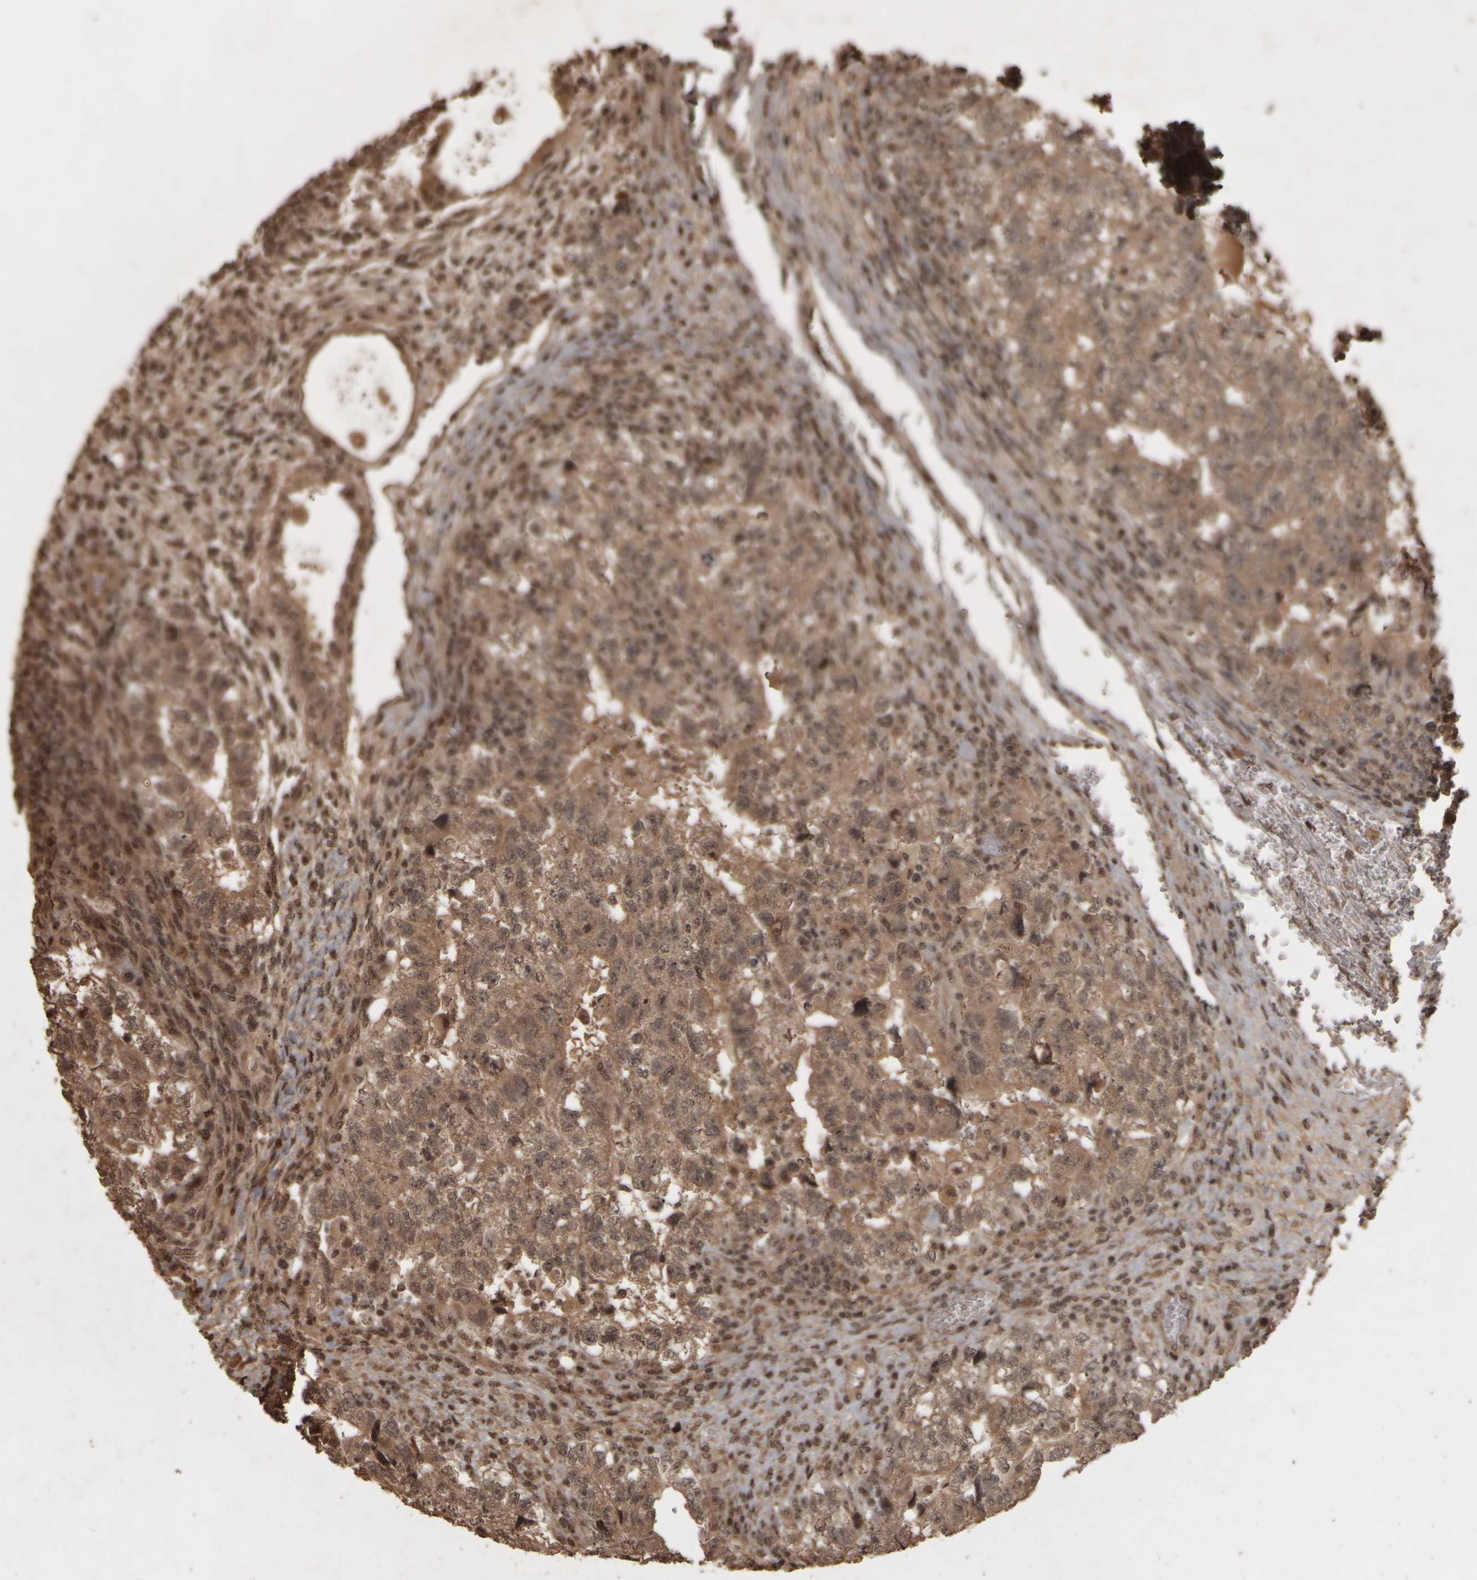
{"staining": {"intensity": "moderate", "quantity": ">75%", "location": "cytoplasmic/membranous"}, "tissue": "testis cancer", "cell_type": "Tumor cells", "image_type": "cancer", "snomed": [{"axis": "morphology", "description": "Carcinoma, Embryonal, NOS"}, {"axis": "topography", "description": "Testis"}], "caption": "Testis cancer (embryonal carcinoma) was stained to show a protein in brown. There is medium levels of moderate cytoplasmic/membranous expression in approximately >75% of tumor cells. The protein of interest is stained brown, and the nuclei are stained in blue (DAB (3,3'-diaminobenzidine) IHC with brightfield microscopy, high magnification).", "gene": "ACO1", "patient": {"sex": "male", "age": 36}}